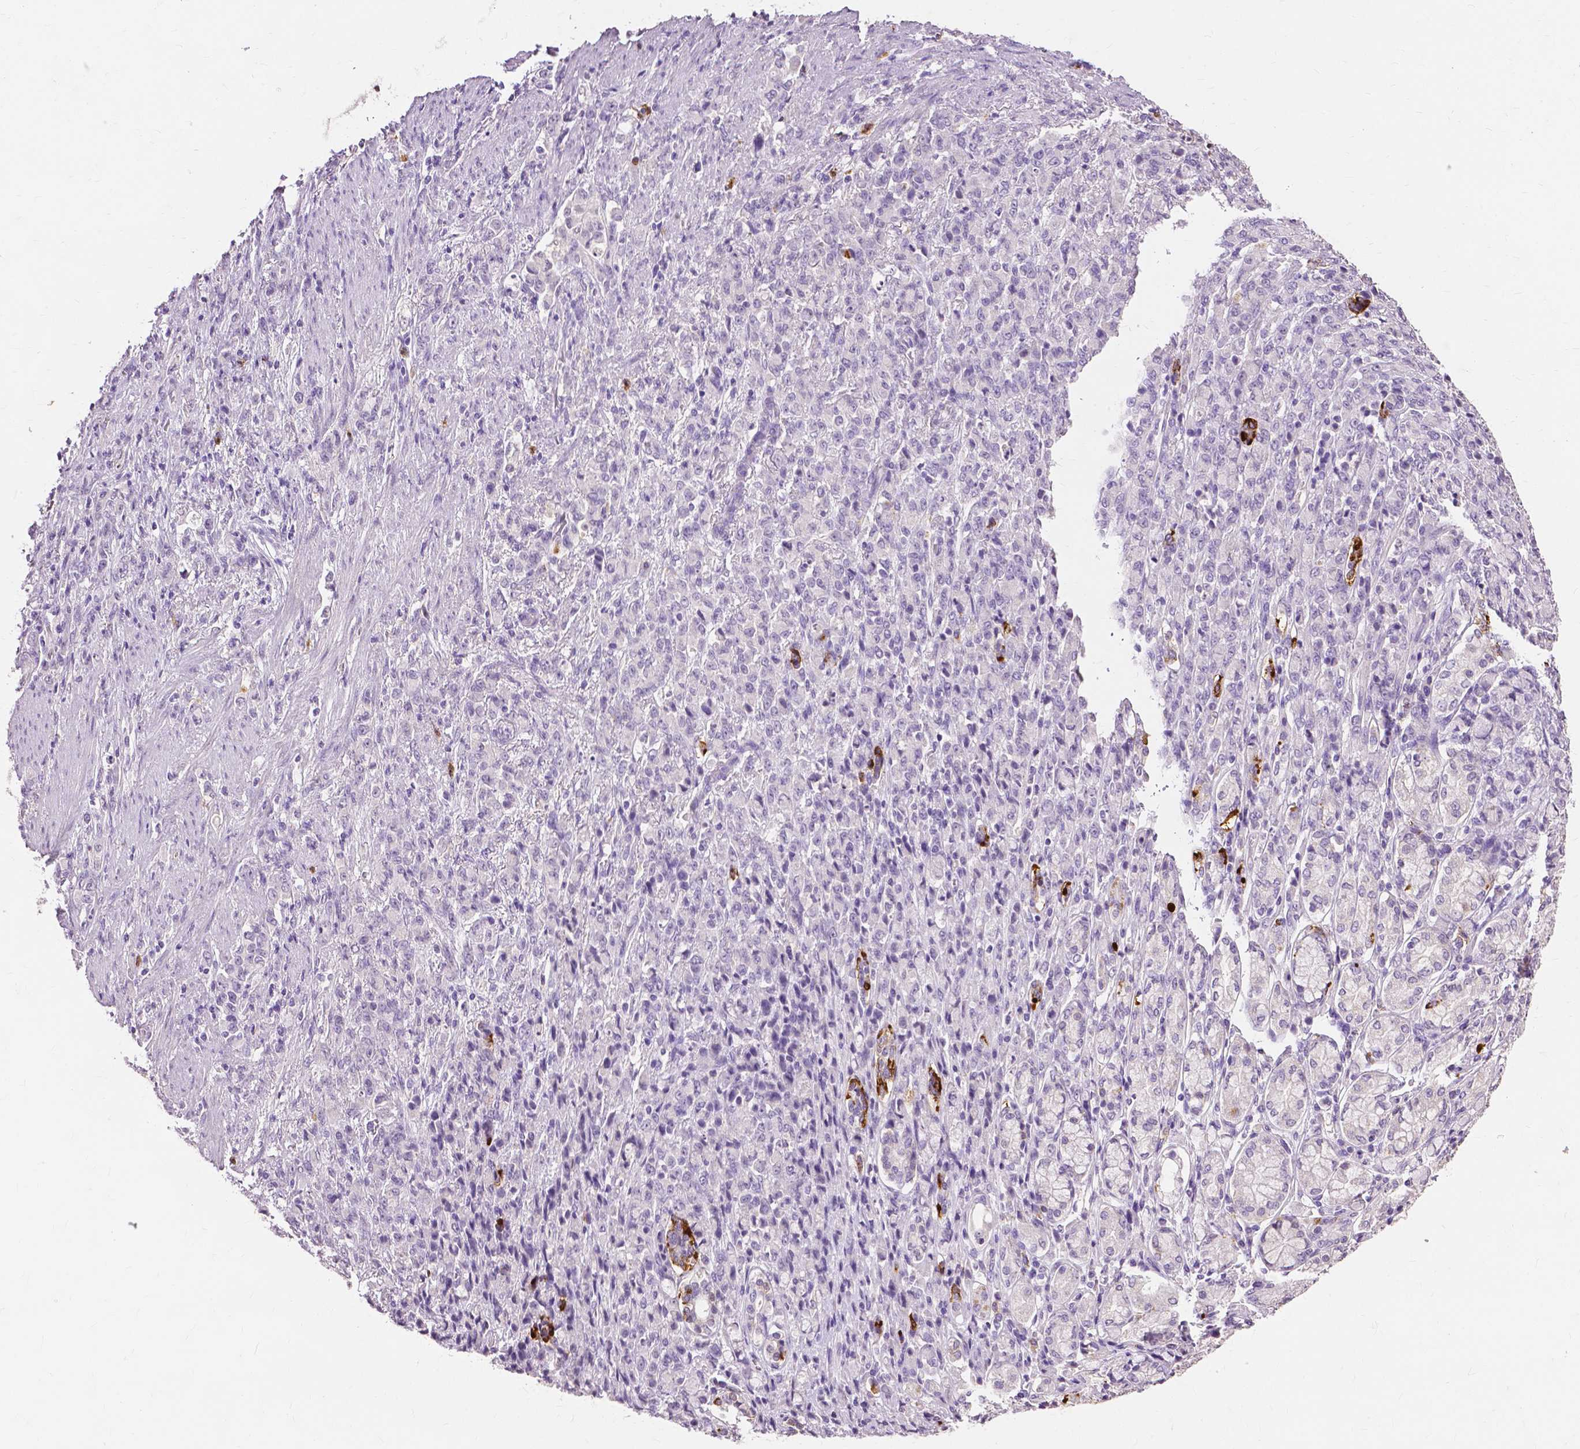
{"staining": {"intensity": "negative", "quantity": "none", "location": "none"}, "tissue": "stomach cancer", "cell_type": "Tumor cells", "image_type": "cancer", "snomed": [{"axis": "morphology", "description": "Adenocarcinoma, NOS"}, {"axis": "topography", "description": "Stomach"}], "caption": "A high-resolution histopathology image shows IHC staining of stomach adenocarcinoma, which reveals no significant expression in tumor cells.", "gene": "CXCR2", "patient": {"sex": "female", "age": 79}}